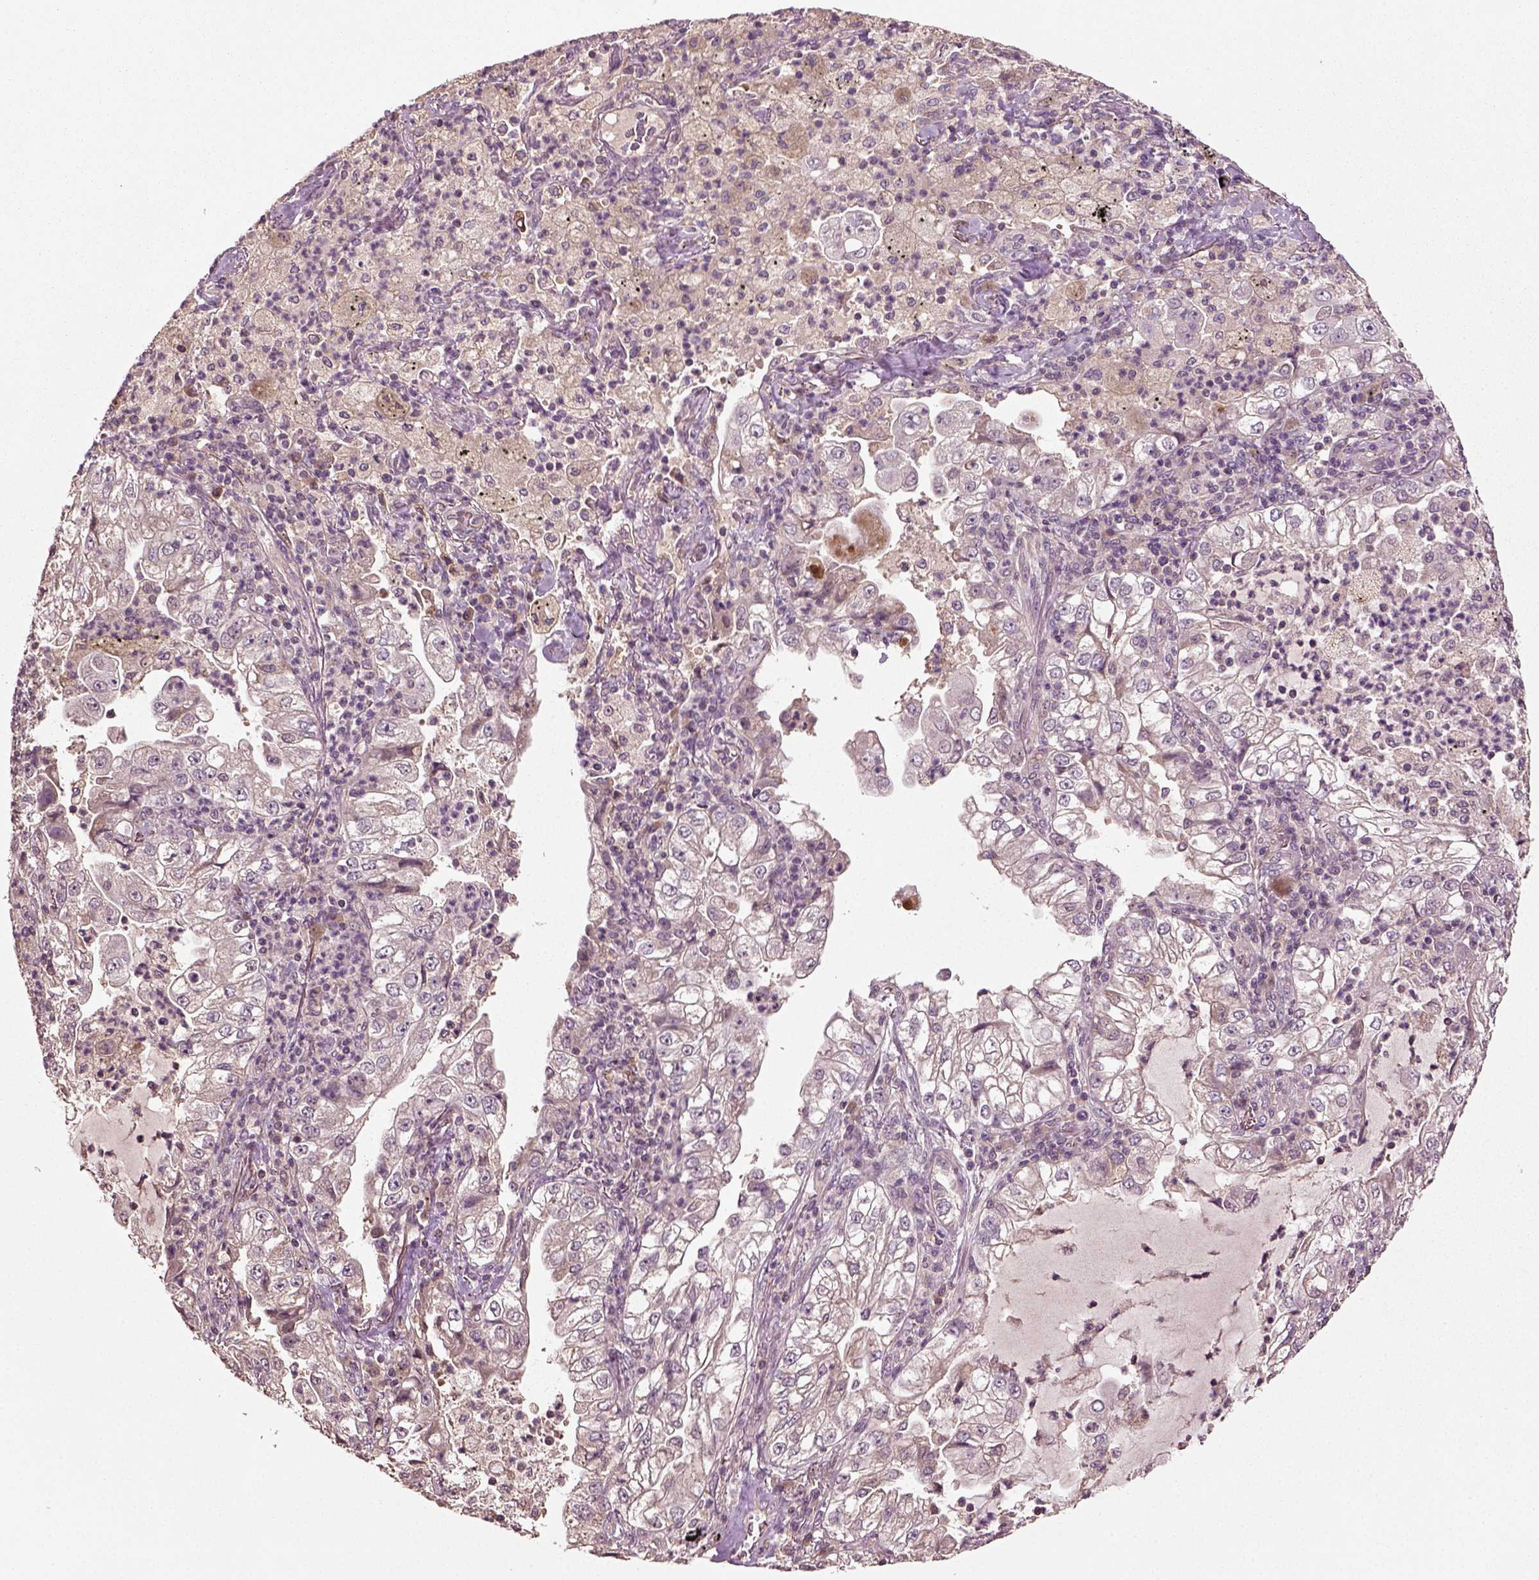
{"staining": {"intensity": "negative", "quantity": "none", "location": "none"}, "tissue": "lung cancer", "cell_type": "Tumor cells", "image_type": "cancer", "snomed": [{"axis": "morphology", "description": "Adenocarcinoma, NOS"}, {"axis": "topography", "description": "Lung"}], "caption": "Micrograph shows no significant protein expression in tumor cells of adenocarcinoma (lung).", "gene": "ERV3-1", "patient": {"sex": "female", "age": 73}}